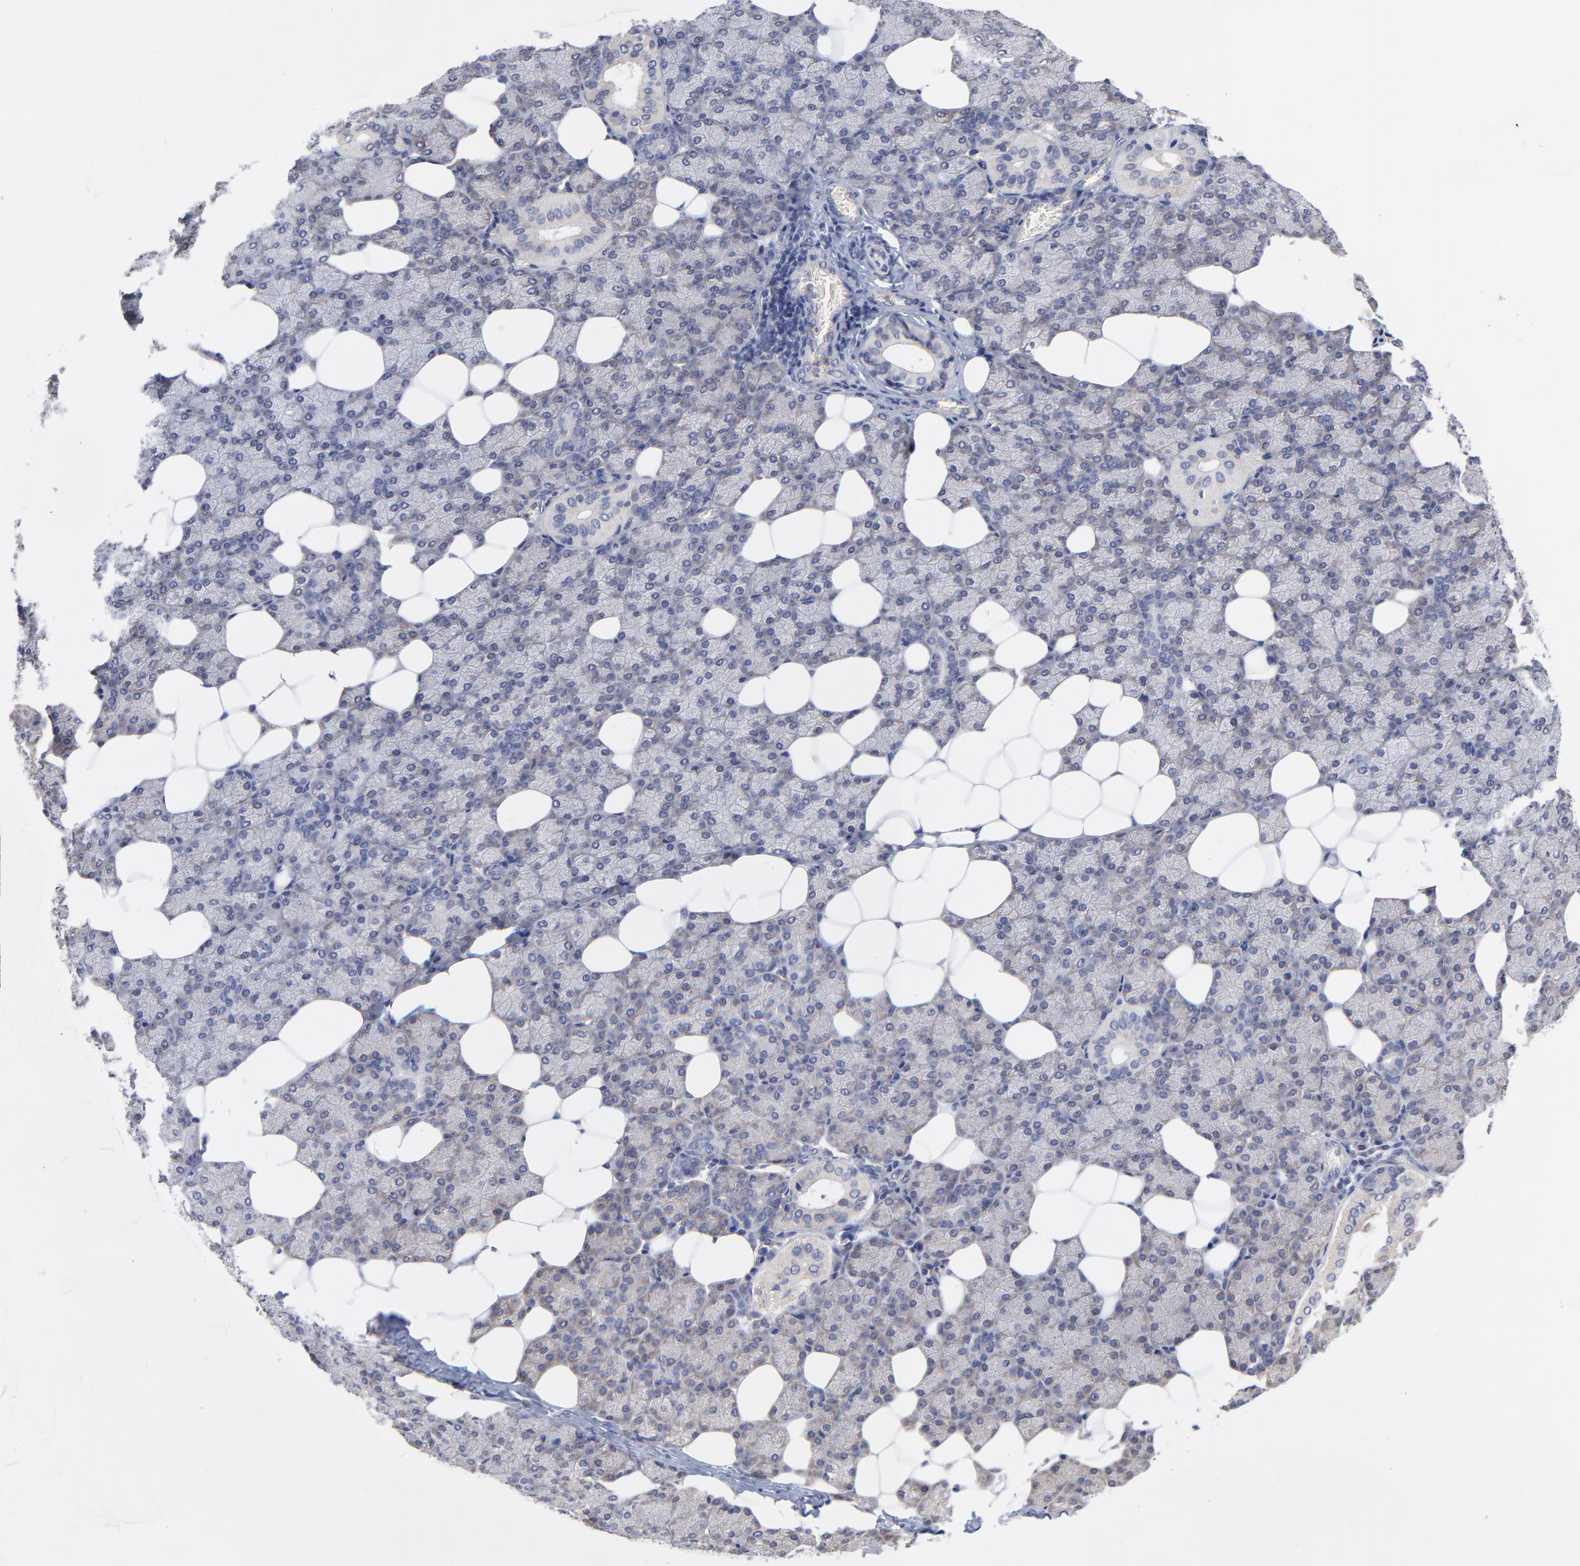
{"staining": {"intensity": "weak", "quantity": "25%-75%", "location": "cytoplasmic/membranous"}, "tissue": "salivary gland", "cell_type": "Glandular cells", "image_type": "normal", "snomed": [{"axis": "morphology", "description": "Normal tissue, NOS"}, {"axis": "topography", "description": "Lymph node"}, {"axis": "topography", "description": "Salivary gland"}], "caption": "Protein staining by immunohistochemistry (IHC) reveals weak cytoplasmic/membranous expression in about 25%-75% of glandular cells in normal salivary gland. The protein of interest is stained brown, and the nuclei are stained in blue (DAB (3,3'-diaminobenzidine) IHC with brightfield microscopy, high magnification).", "gene": "PCMT1", "patient": {"sex": "male", "age": 8}}